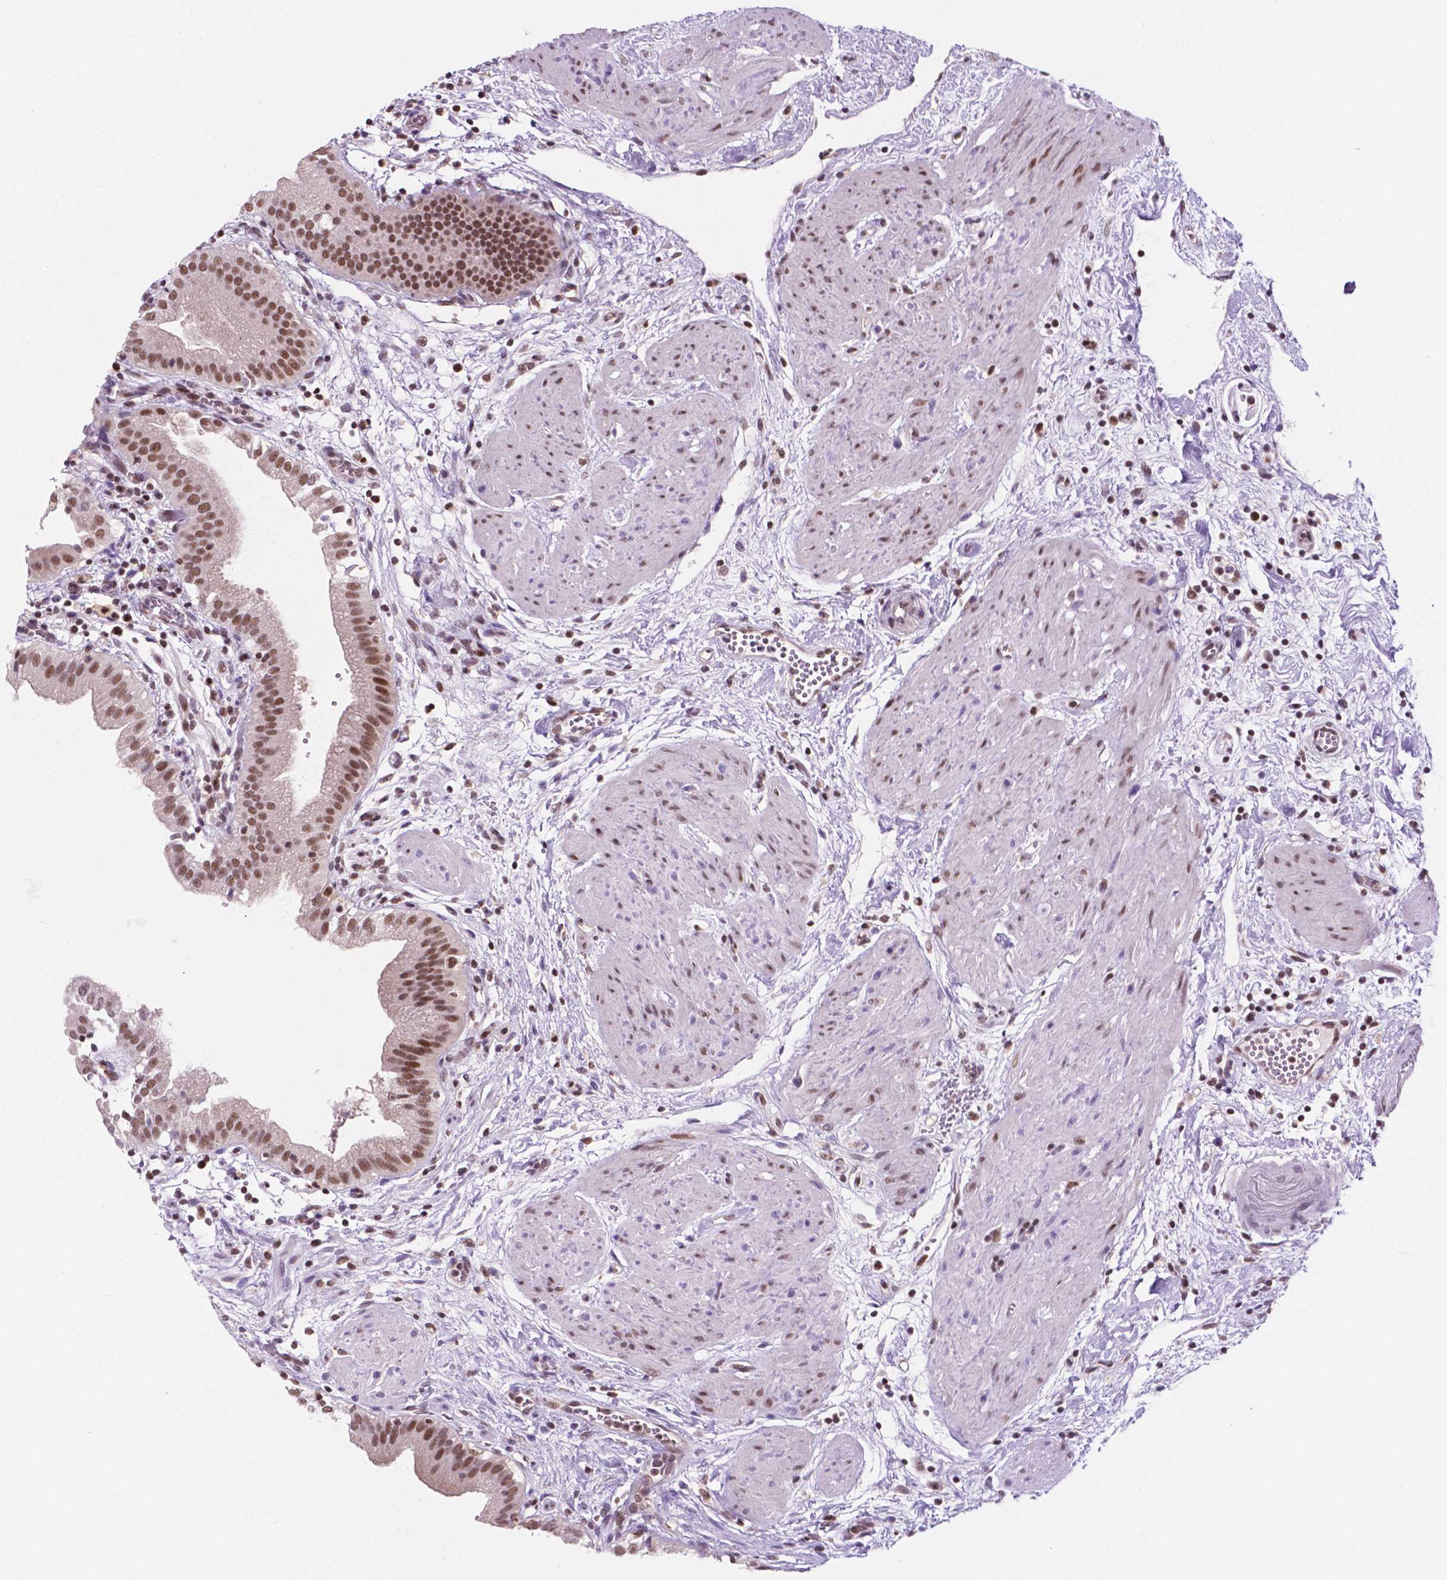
{"staining": {"intensity": "moderate", "quantity": ">75%", "location": "nuclear"}, "tissue": "gallbladder", "cell_type": "Glandular cells", "image_type": "normal", "snomed": [{"axis": "morphology", "description": "Normal tissue, NOS"}, {"axis": "topography", "description": "Gallbladder"}], "caption": "Unremarkable gallbladder was stained to show a protein in brown. There is medium levels of moderate nuclear positivity in about >75% of glandular cells. The protein of interest is shown in brown color, while the nuclei are stained blue.", "gene": "PER2", "patient": {"sex": "female", "age": 65}}